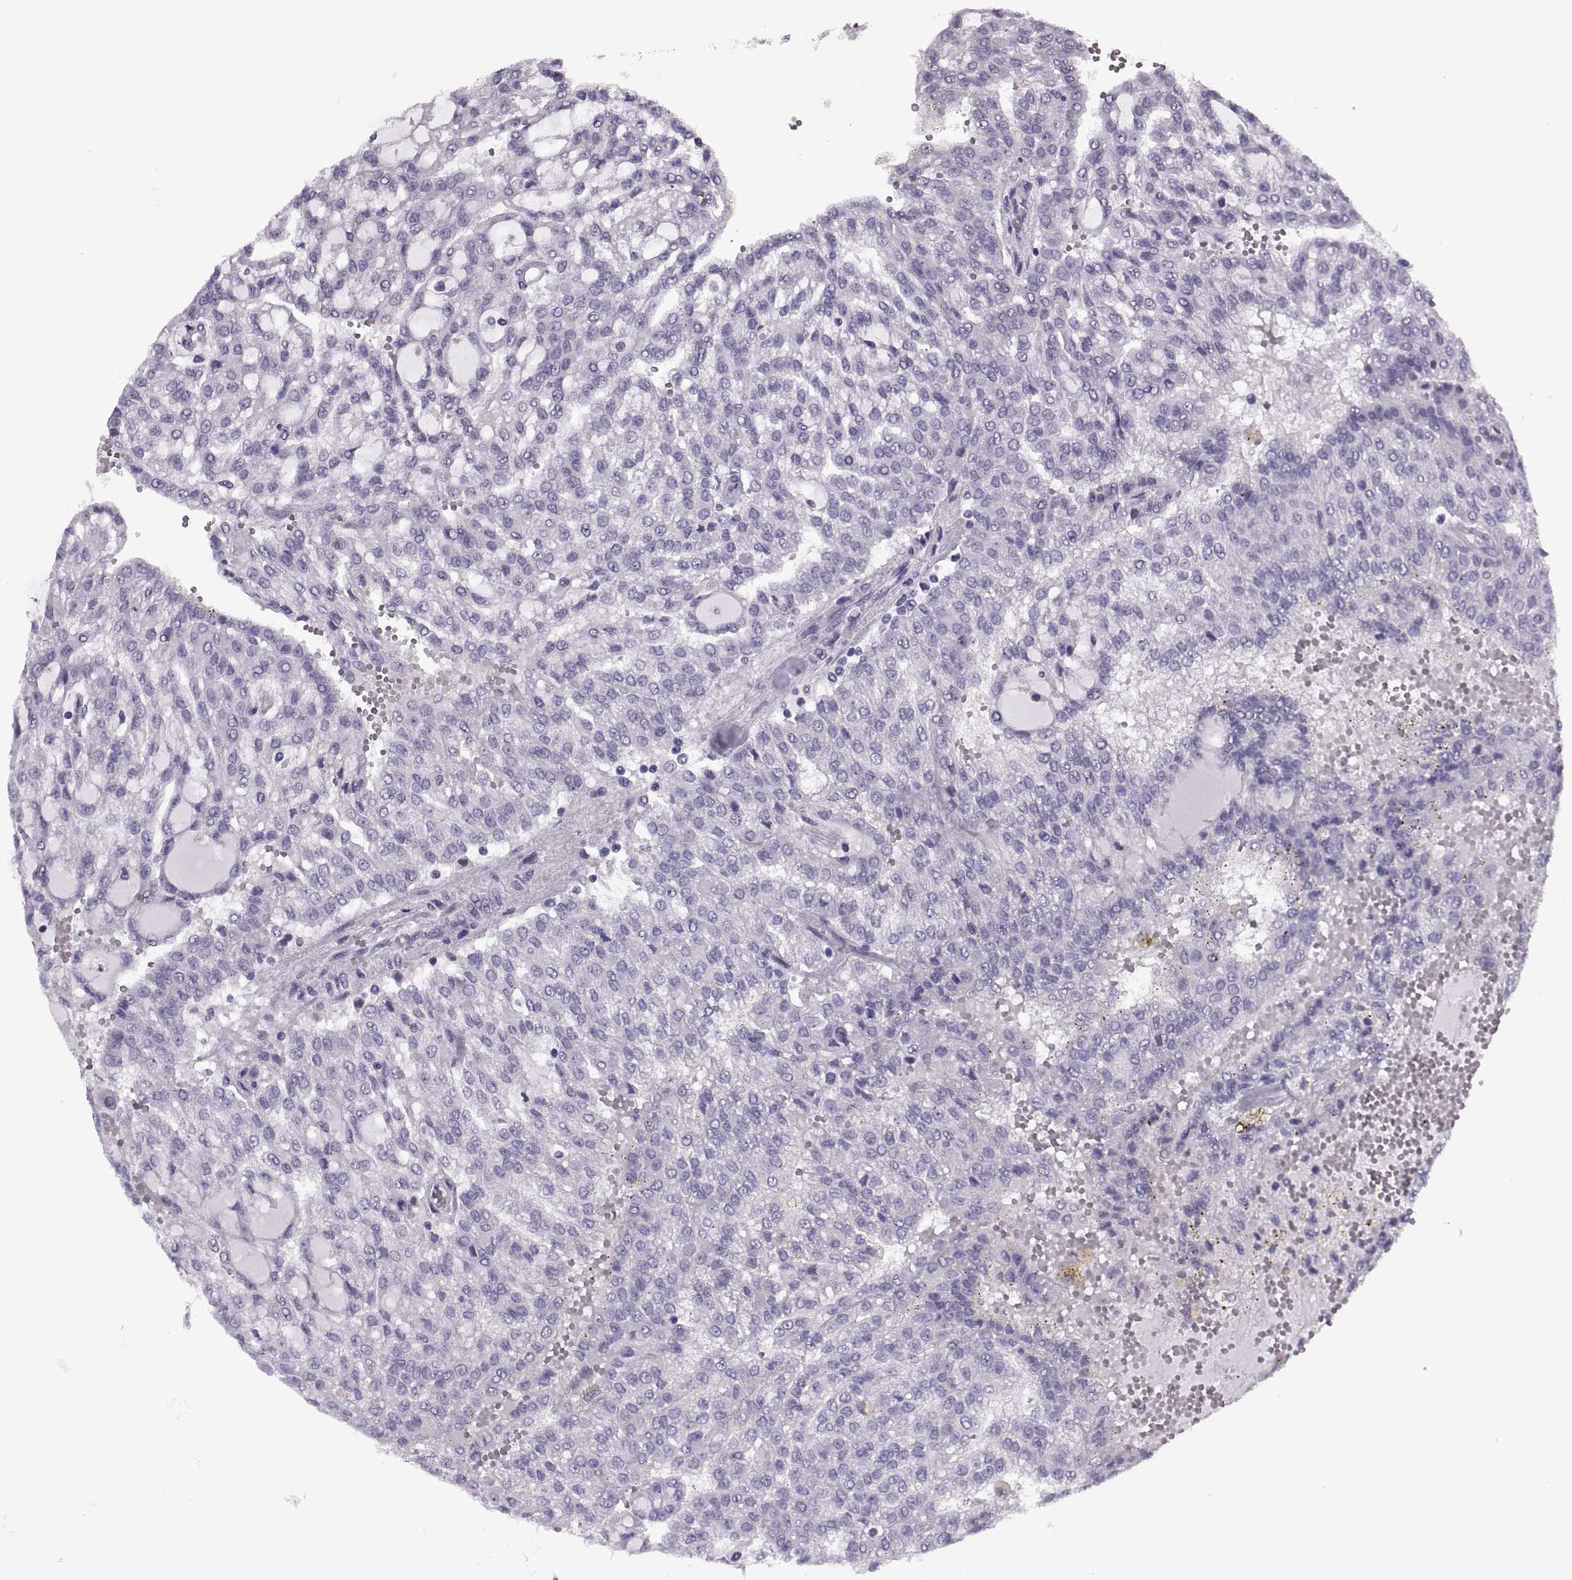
{"staining": {"intensity": "negative", "quantity": "none", "location": "none"}, "tissue": "renal cancer", "cell_type": "Tumor cells", "image_type": "cancer", "snomed": [{"axis": "morphology", "description": "Adenocarcinoma, NOS"}, {"axis": "topography", "description": "Kidney"}], "caption": "A histopathology image of human renal adenocarcinoma is negative for staining in tumor cells.", "gene": "SYNGR4", "patient": {"sex": "male", "age": 63}}